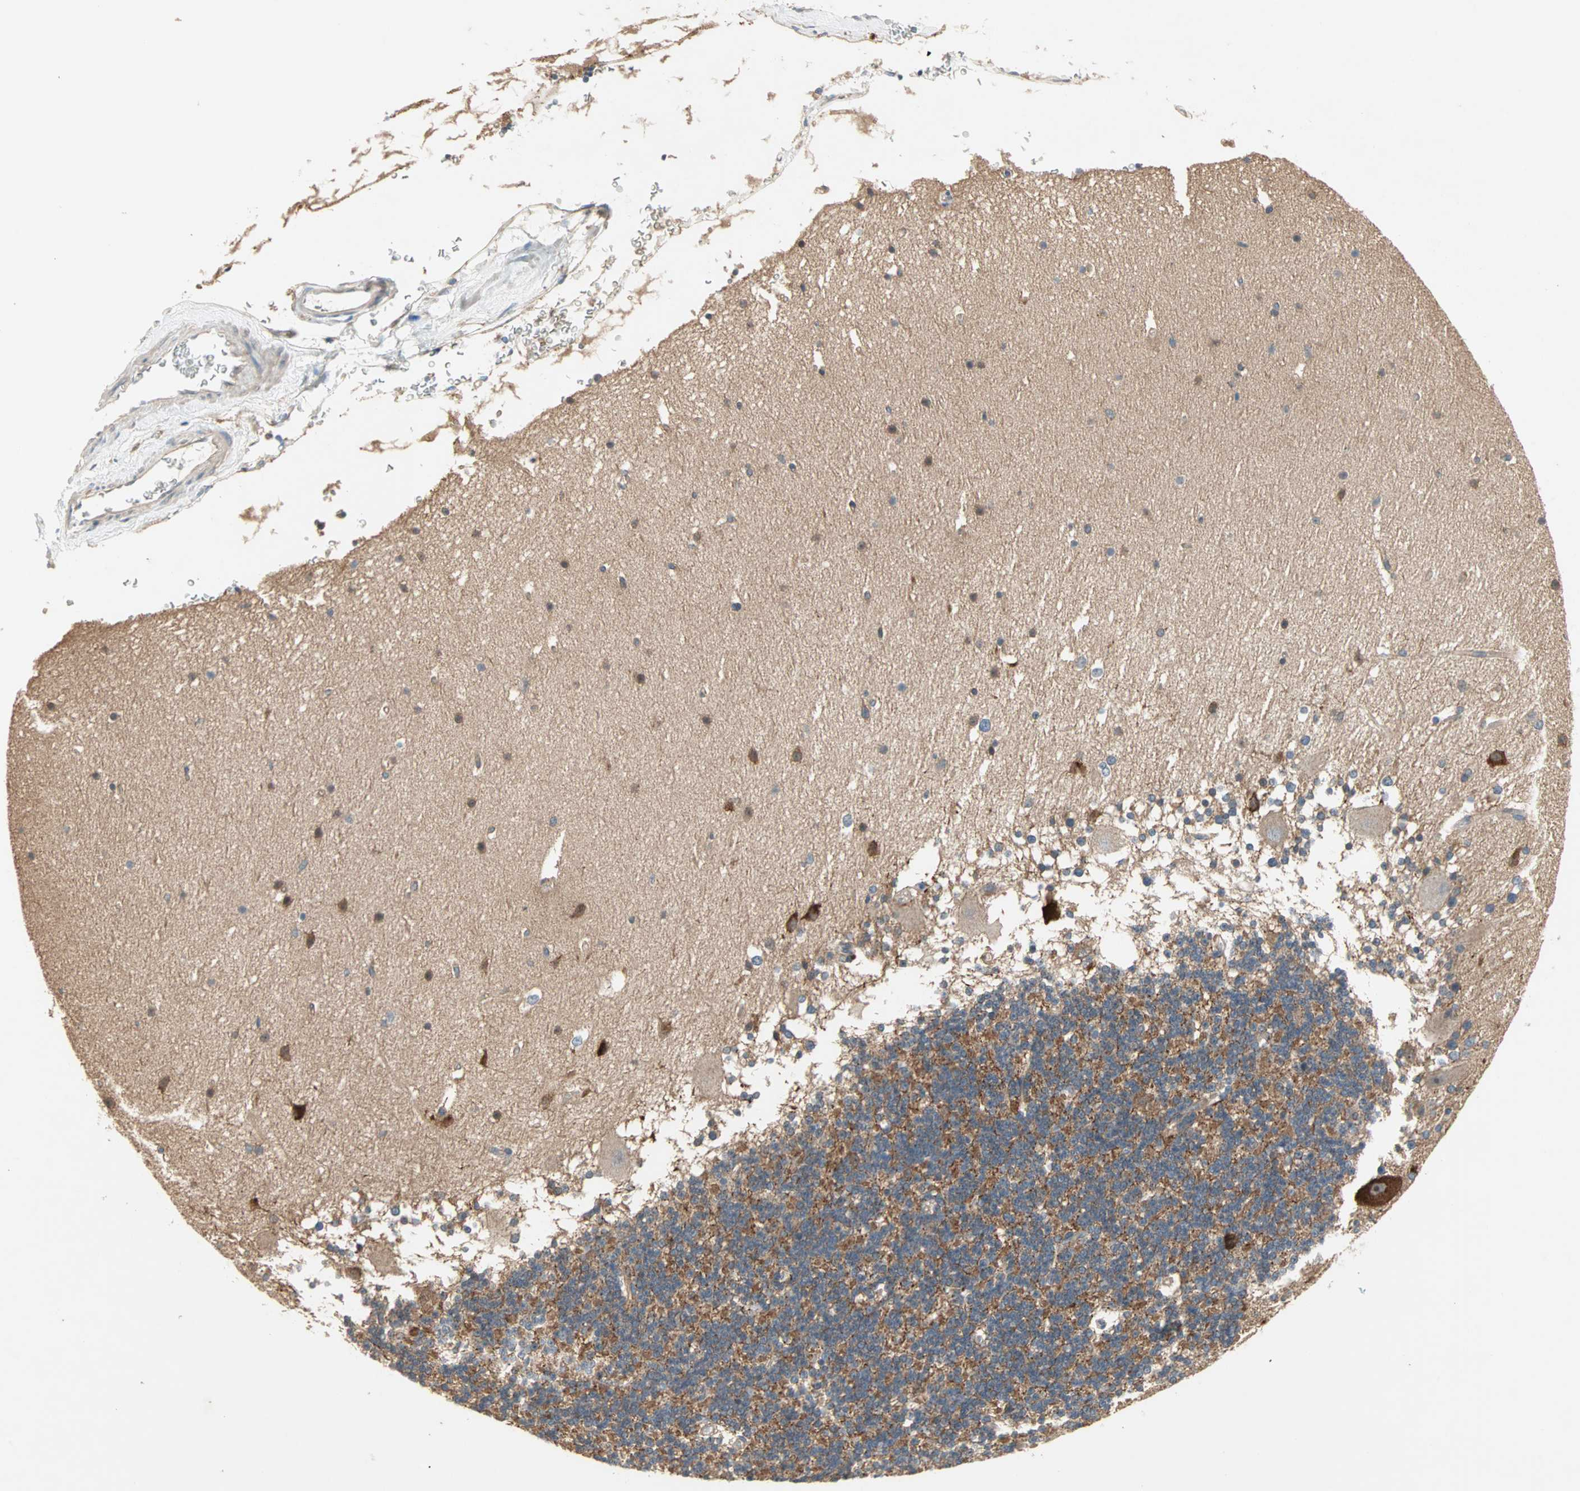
{"staining": {"intensity": "weak", "quantity": "25%-75%", "location": "cytoplasmic/membranous"}, "tissue": "cerebellum", "cell_type": "Cells in granular layer", "image_type": "normal", "snomed": [{"axis": "morphology", "description": "Normal tissue, NOS"}, {"axis": "topography", "description": "Cerebellum"}], "caption": "IHC histopathology image of normal cerebellum: human cerebellum stained using immunohistochemistry (IHC) reveals low levels of weak protein expression localized specifically in the cytoplasmic/membranous of cells in granular layer, appearing as a cytoplasmic/membranous brown color.", "gene": "PDE8A", "patient": {"sex": "female", "age": 19}}